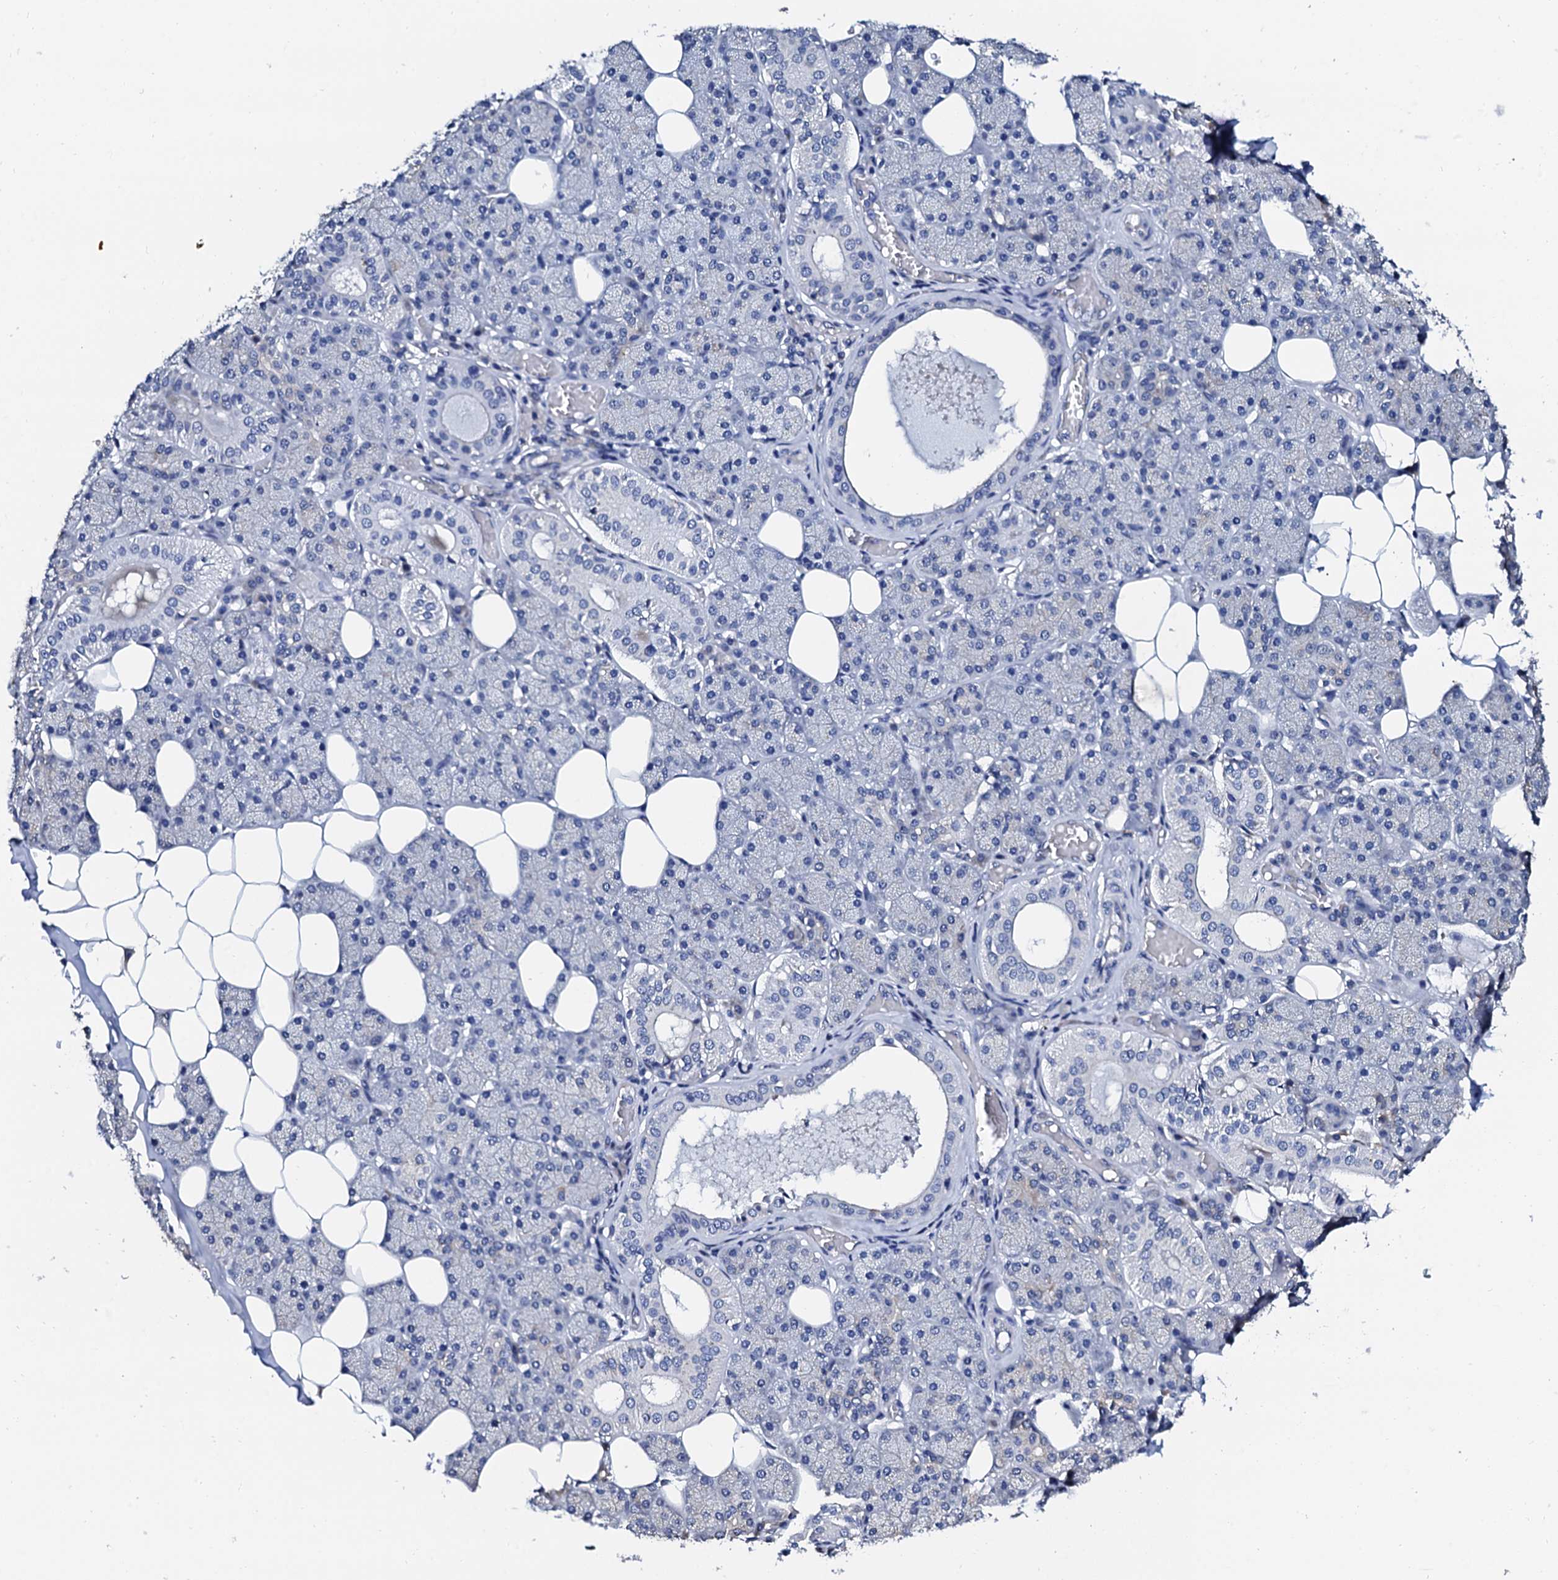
{"staining": {"intensity": "weak", "quantity": "<25%", "location": "cytoplasmic/membranous"}, "tissue": "salivary gland", "cell_type": "Glandular cells", "image_type": "normal", "snomed": [{"axis": "morphology", "description": "Normal tissue, NOS"}, {"axis": "topography", "description": "Salivary gland"}], "caption": "Glandular cells are negative for protein expression in unremarkable human salivary gland. (DAB IHC, high magnification).", "gene": "AKAP3", "patient": {"sex": "female", "age": 33}}